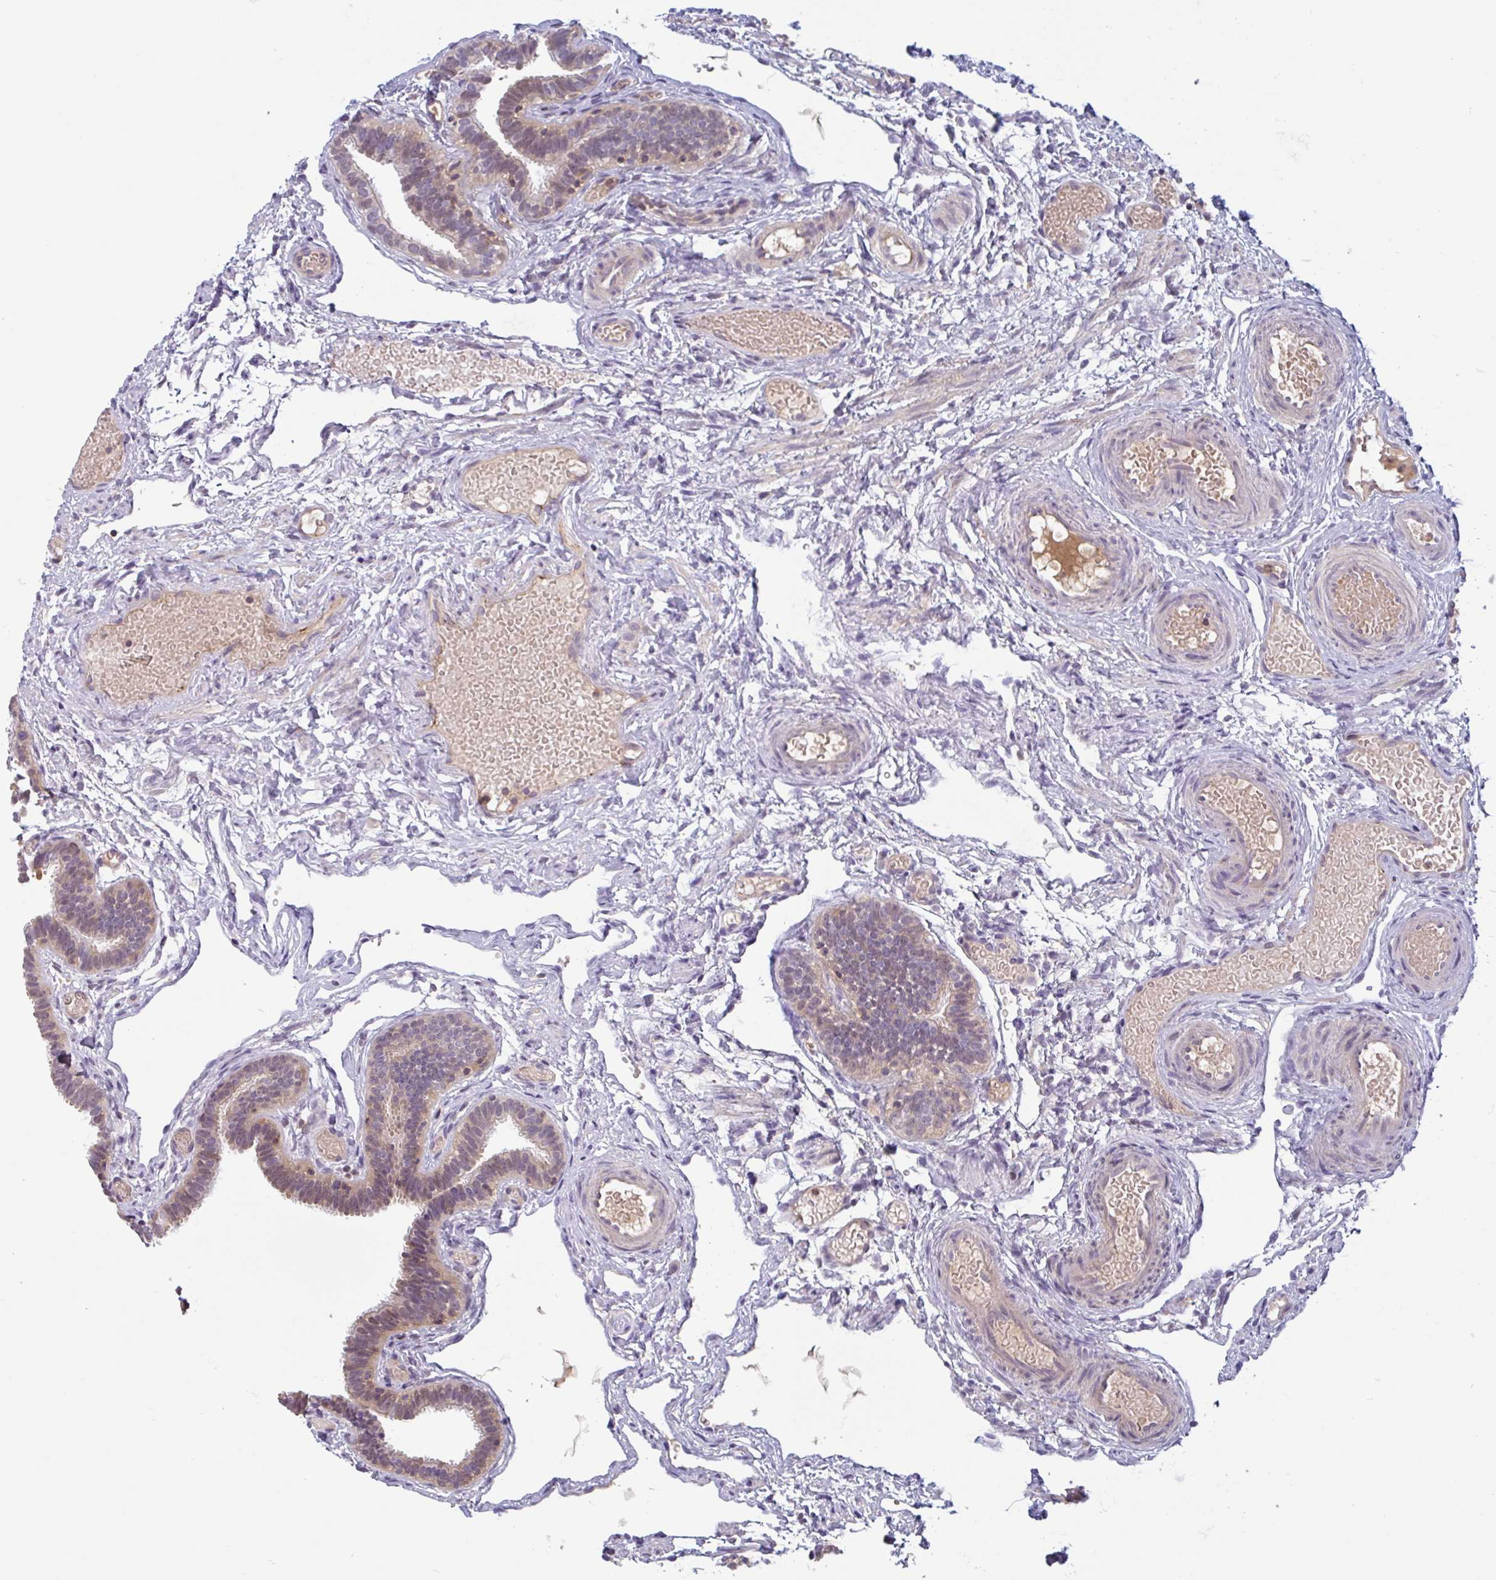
{"staining": {"intensity": "moderate", "quantity": ">75%", "location": "cytoplasmic/membranous"}, "tissue": "fallopian tube", "cell_type": "Glandular cells", "image_type": "normal", "snomed": [{"axis": "morphology", "description": "Normal tissue, NOS"}, {"axis": "topography", "description": "Fallopian tube"}], "caption": "The photomicrograph displays staining of unremarkable fallopian tube, revealing moderate cytoplasmic/membranous protein positivity (brown color) within glandular cells.", "gene": "OTOP2", "patient": {"sex": "female", "age": 37}}